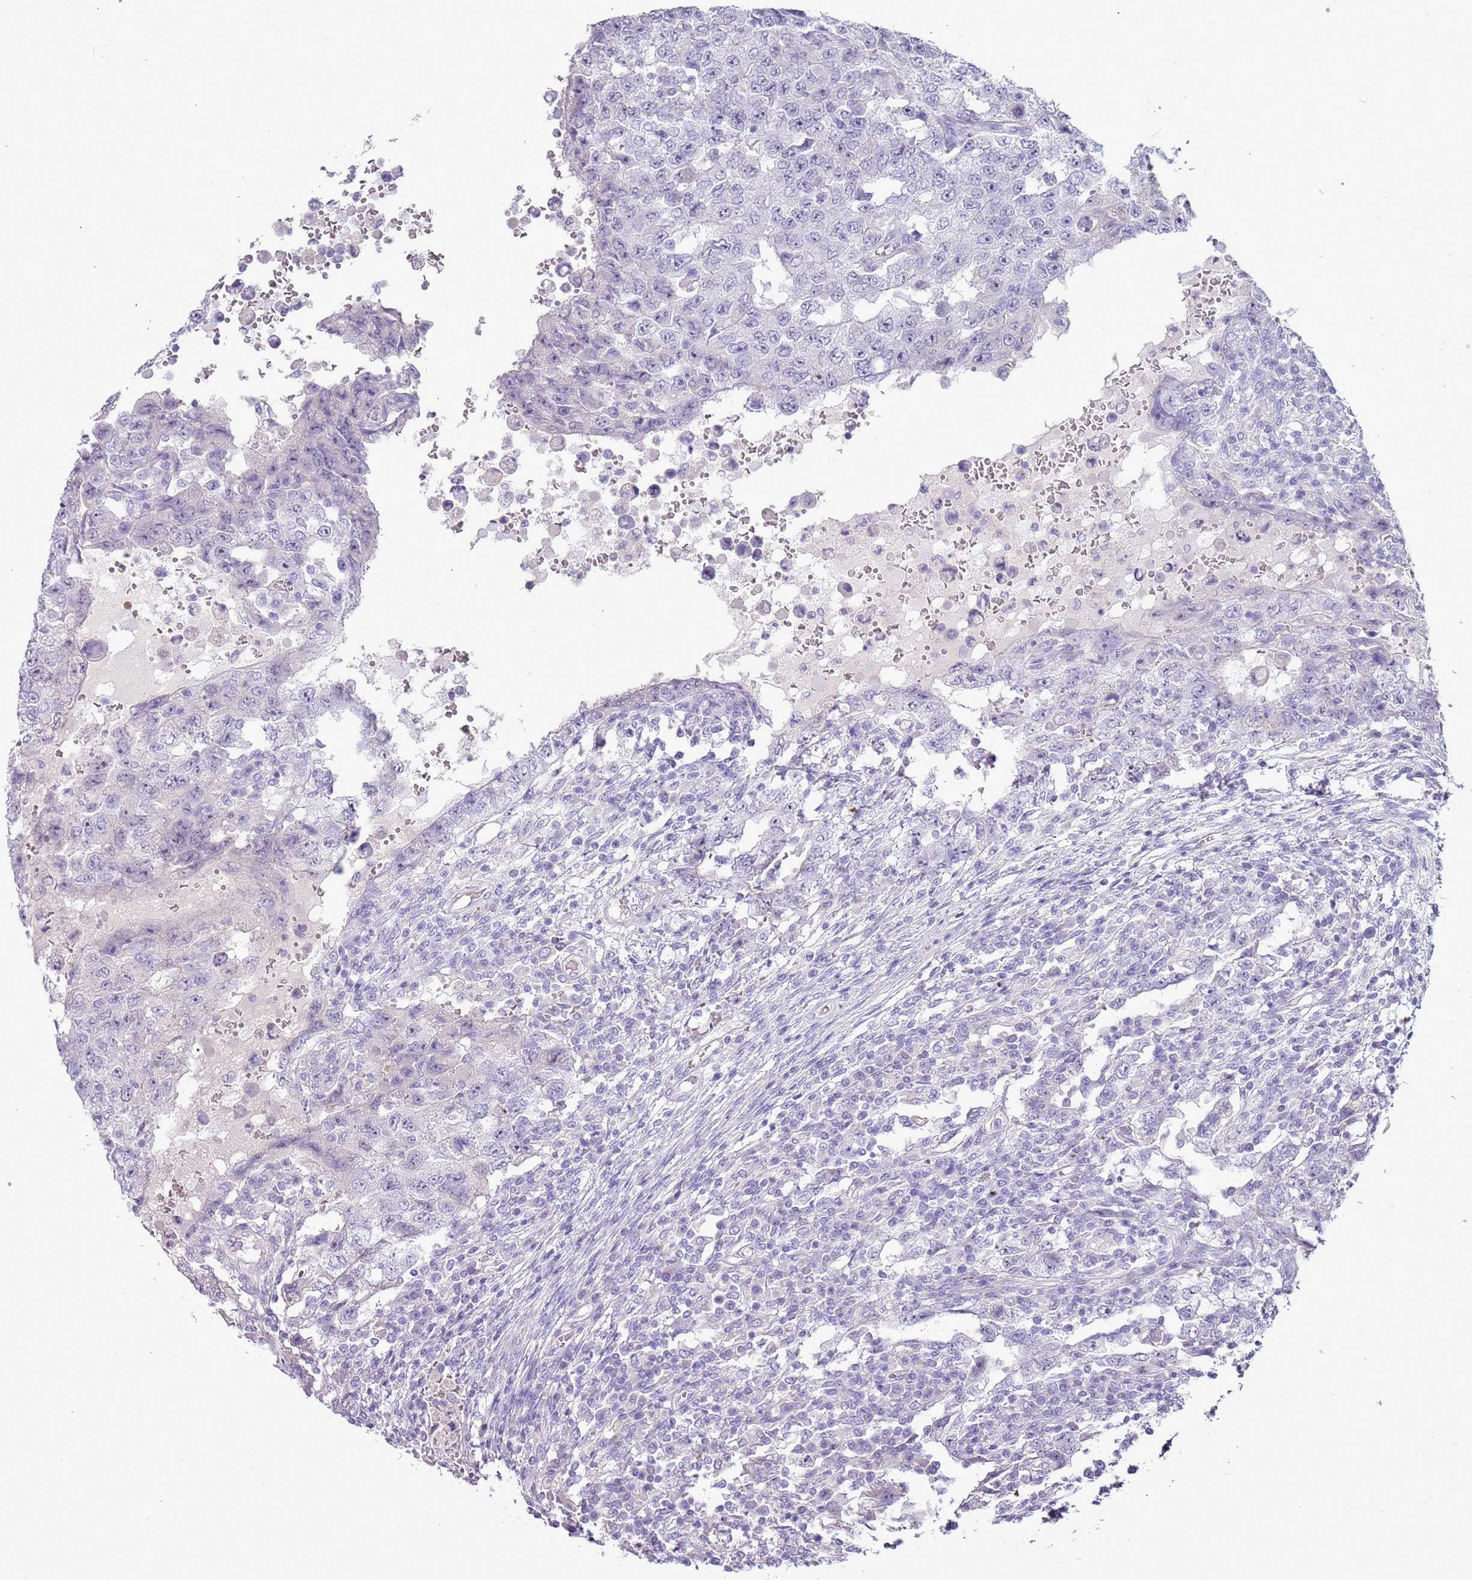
{"staining": {"intensity": "negative", "quantity": "none", "location": "none"}, "tissue": "testis cancer", "cell_type": "Tumor cells", "image_type": "cancer", "snomed": [{"axis": "morphology", "description": "Carcinoma, Embryonal, NOS"}, {"axis": "topography", "description": "Testis"}], "caption": "Embryonal carcinoma (testis) was stained to show a protein in brown. There is no significant staining in tumor cells.", "gene": "NBPF6", "patient": {"sex": "male", "age": 26}}